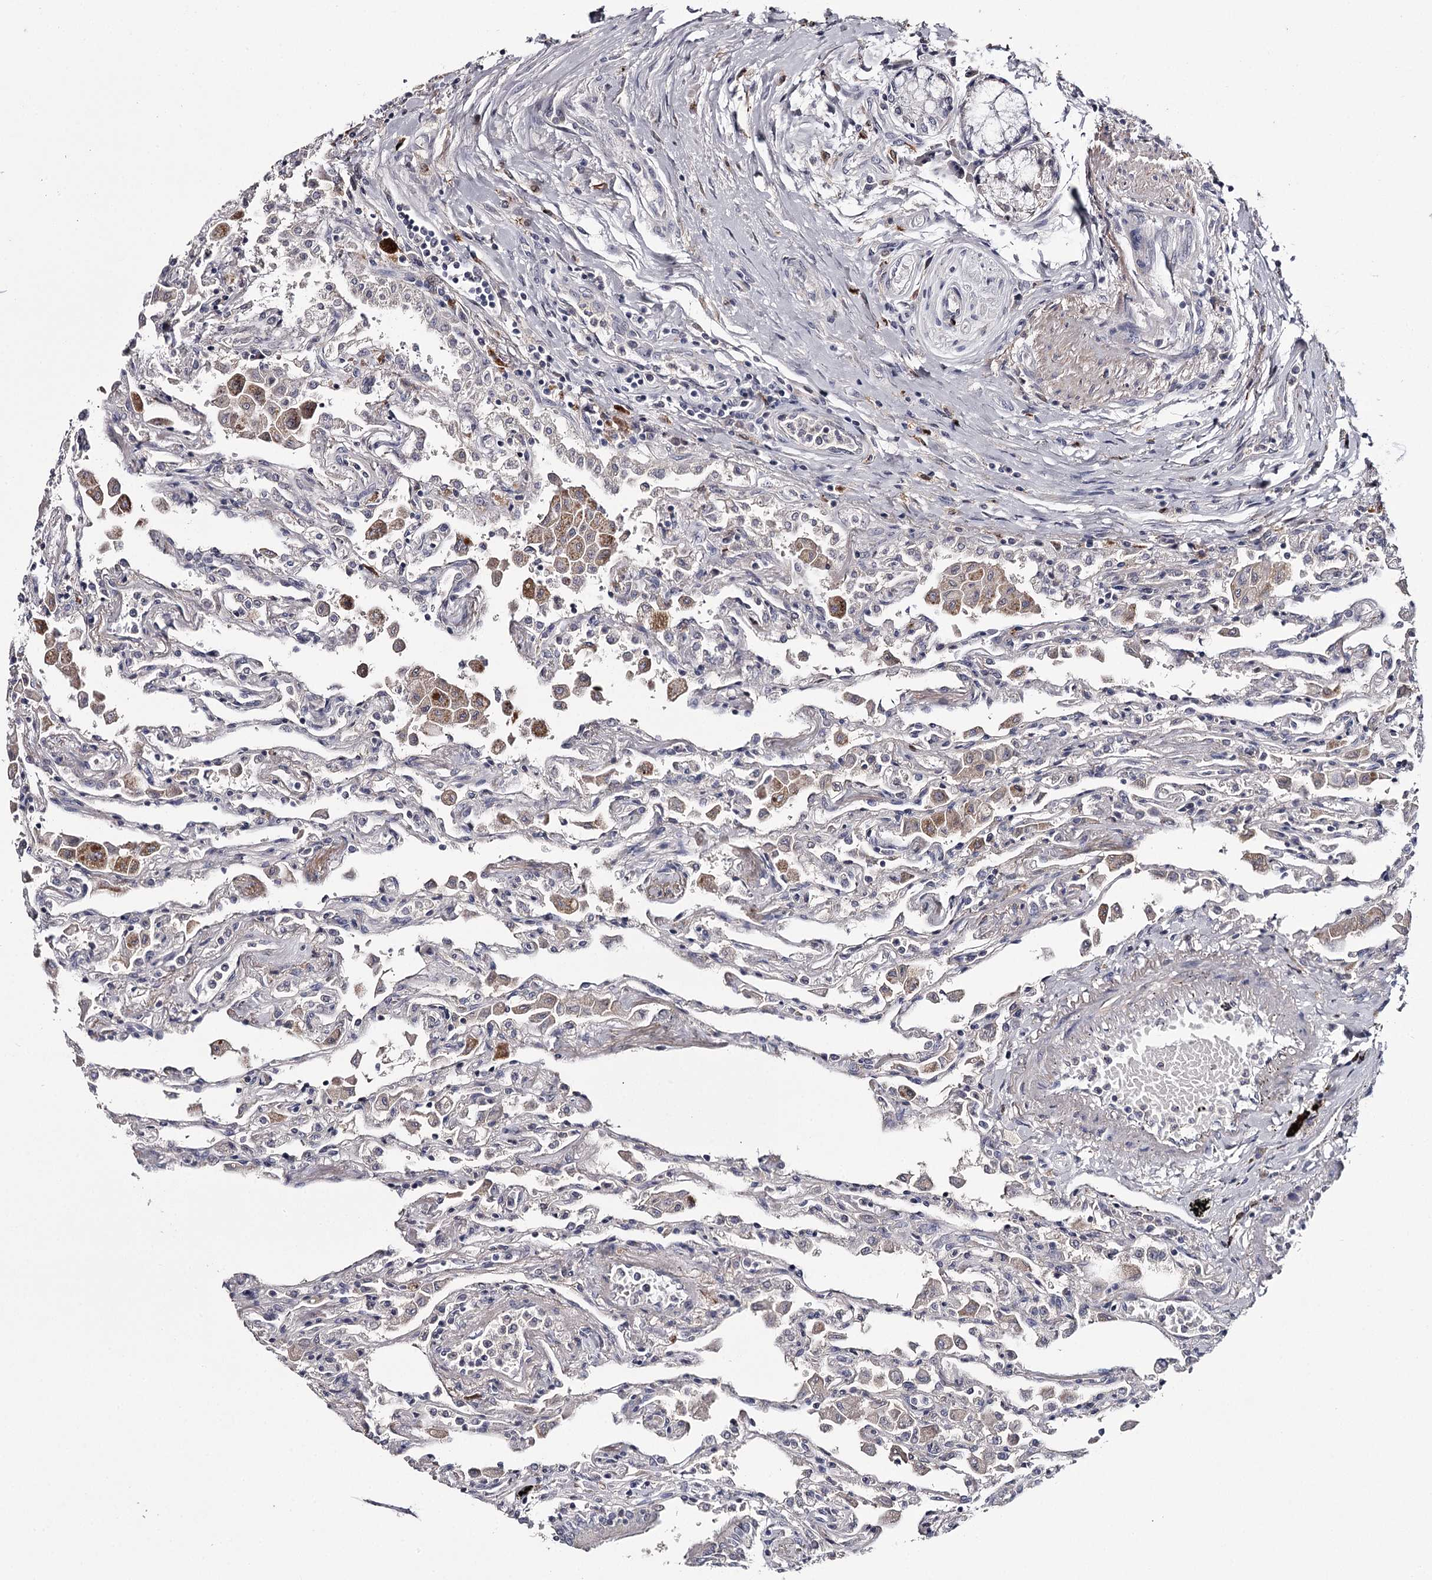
{"staining": {"intensity": "negative", "quantity": "none", "location": "none"}, "tissue": "lung", "cell_type": "Alveolar cells", "image_type": "normal", "snomed": [{"axis": "morphology", "description": "Normal tissue, NOS"}, {"axis": "topography", "description": "Bronchus"}, {"axis": "topography", "description": "Lung"}], "caption": "Photomicrograph shows no protein expression in alveolar cells of benign lung. The staining is performed using DAB brown chromogen with nuclei counter-stained in using hematoxylin.", "gene": "FDXACB1", "patient": {"sex": "female", "age": 49}}